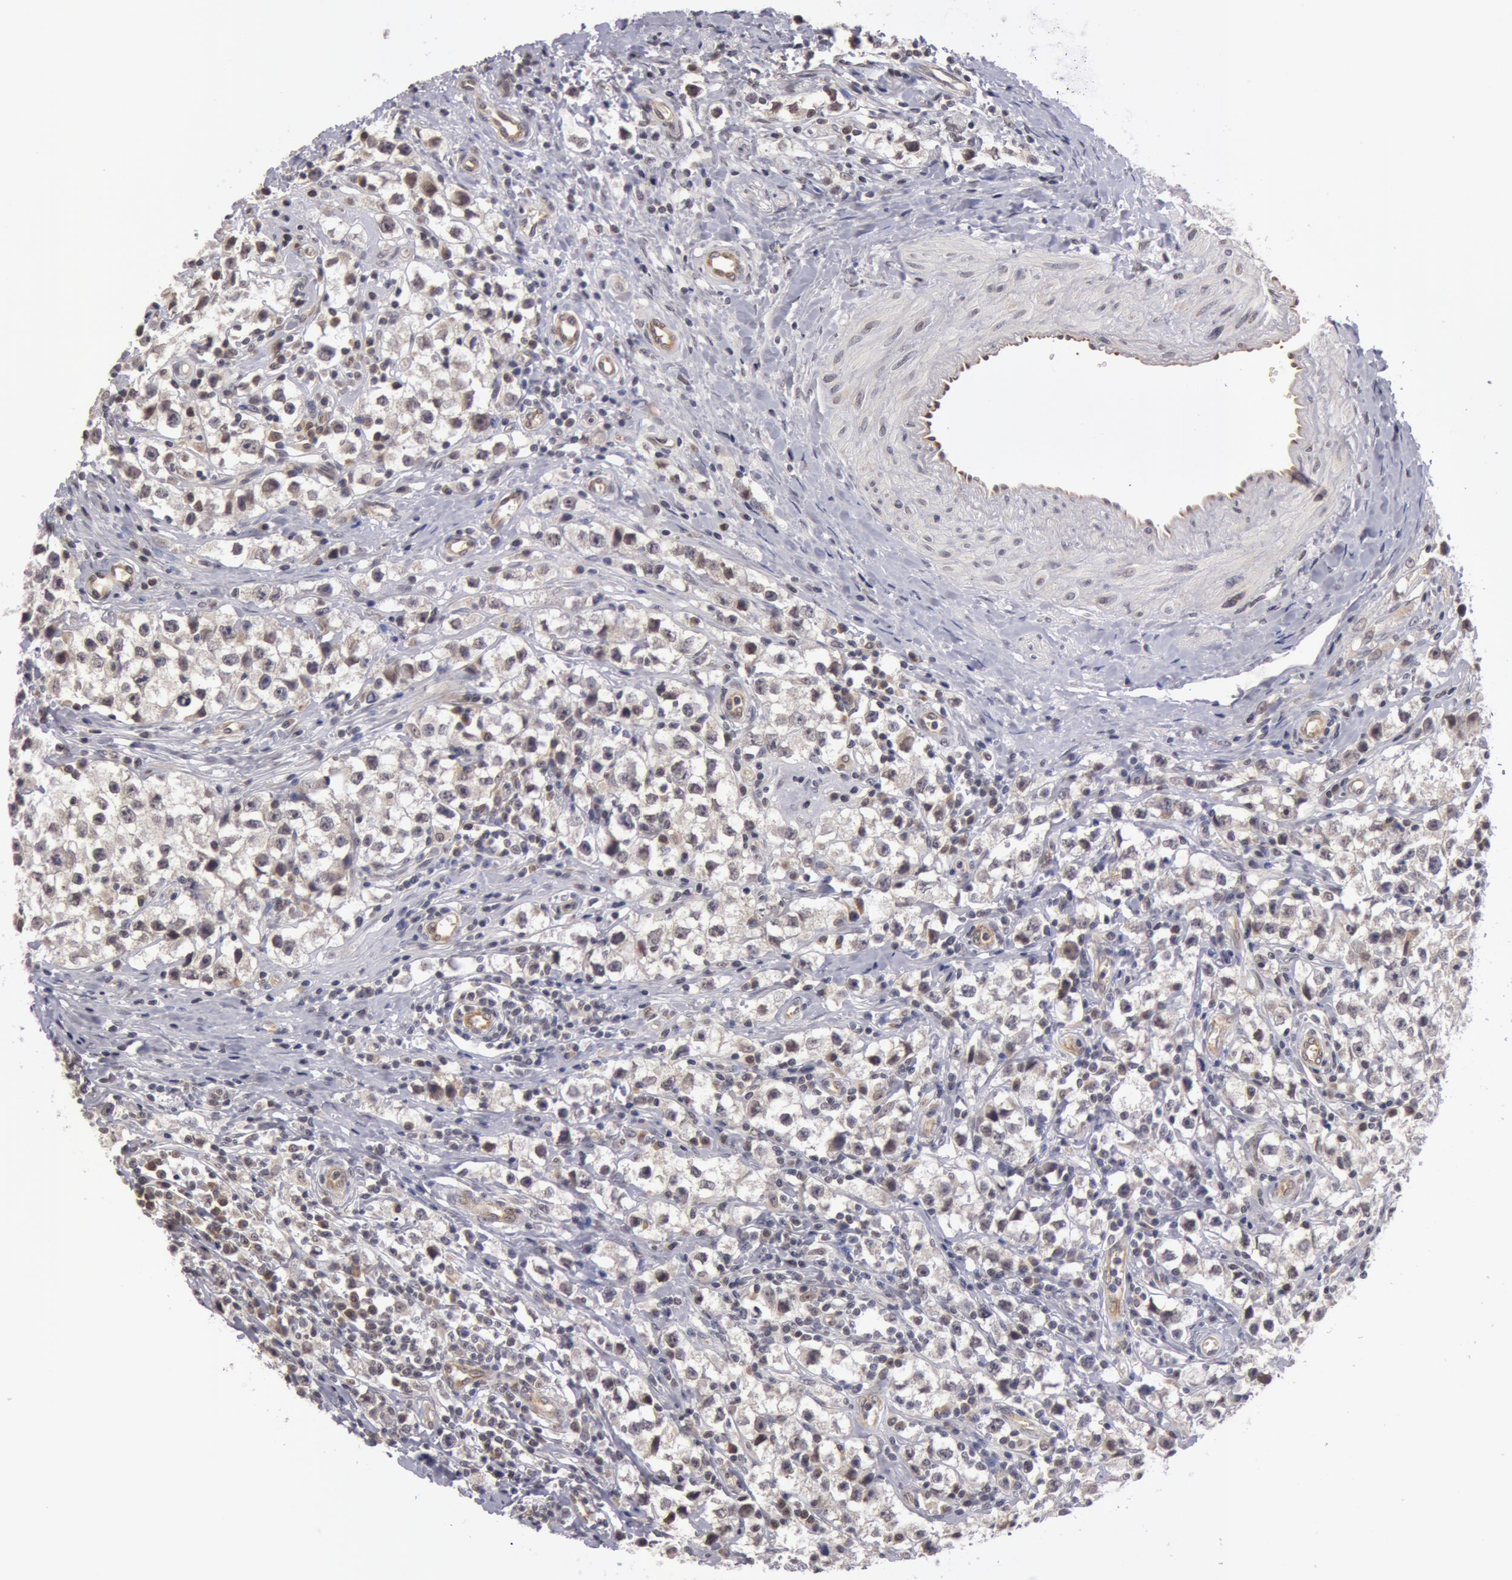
{"staining": {"intensity": "negative", "quantity": "none", "location": "none"}, "tissue": "testis cancer", "cell_type": "Tumor cells", "image_type": "cancer", "snomed": [{"axis": "morphology", "description": "Seminoma, NOS"}, {"axis": "topography", "description": "Testis"}], "caption": "Immunohistochemistry photomicrograph of testis cancer stained for a protein (brown), which demonstrates no expression in tumor cells. The staining was performed using DAB to visualize the protein expression in brown, while the nuclei were stained in blue with hematoxylin (Magnification: 20x).", "gene": "SYTL4", "patient": {"sex": "male", "age": 35}}